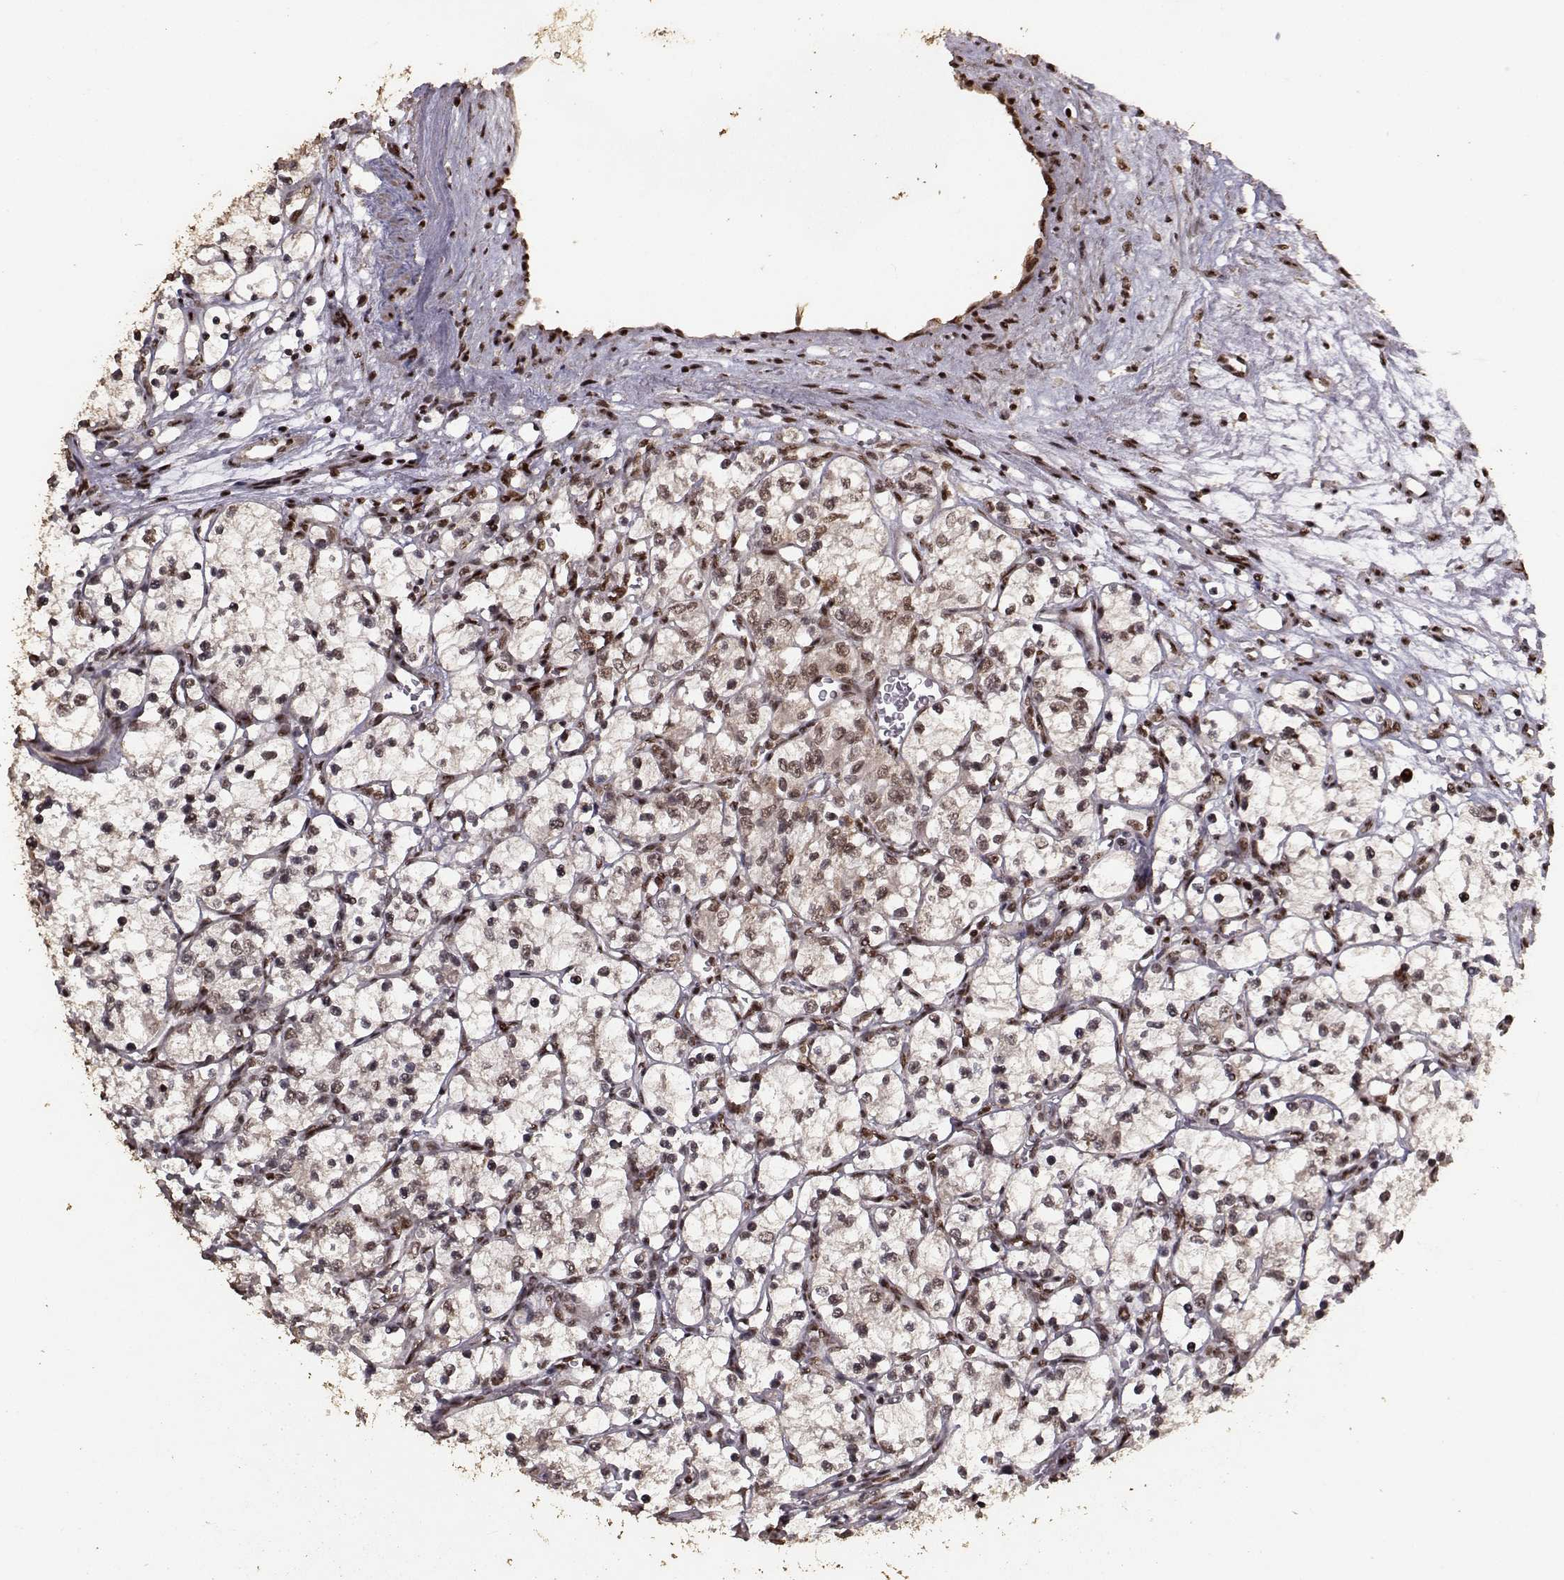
{"staining": {"intensity": "moderate", "quantity": "25%-75%", "location": "cytoplasmic/membranous,nuclear"}, "tissue": "renal cancer", "cell_type": "Tumor cells", "image_type": "cancer", "snomed": [{"axis": "morphology", "description": "Adenocarcinoma, NOS"}, {"axis": "topography", "description": "Kidney"}], "caption": "Renal cancer stained with a brown dye reveals moderate cytoplasmic/membranous and nuclear positive expression in approximately 25%-75% of tumor cells.", "gene": "SF1", "patient": {"sex": "female", "age": 69}}